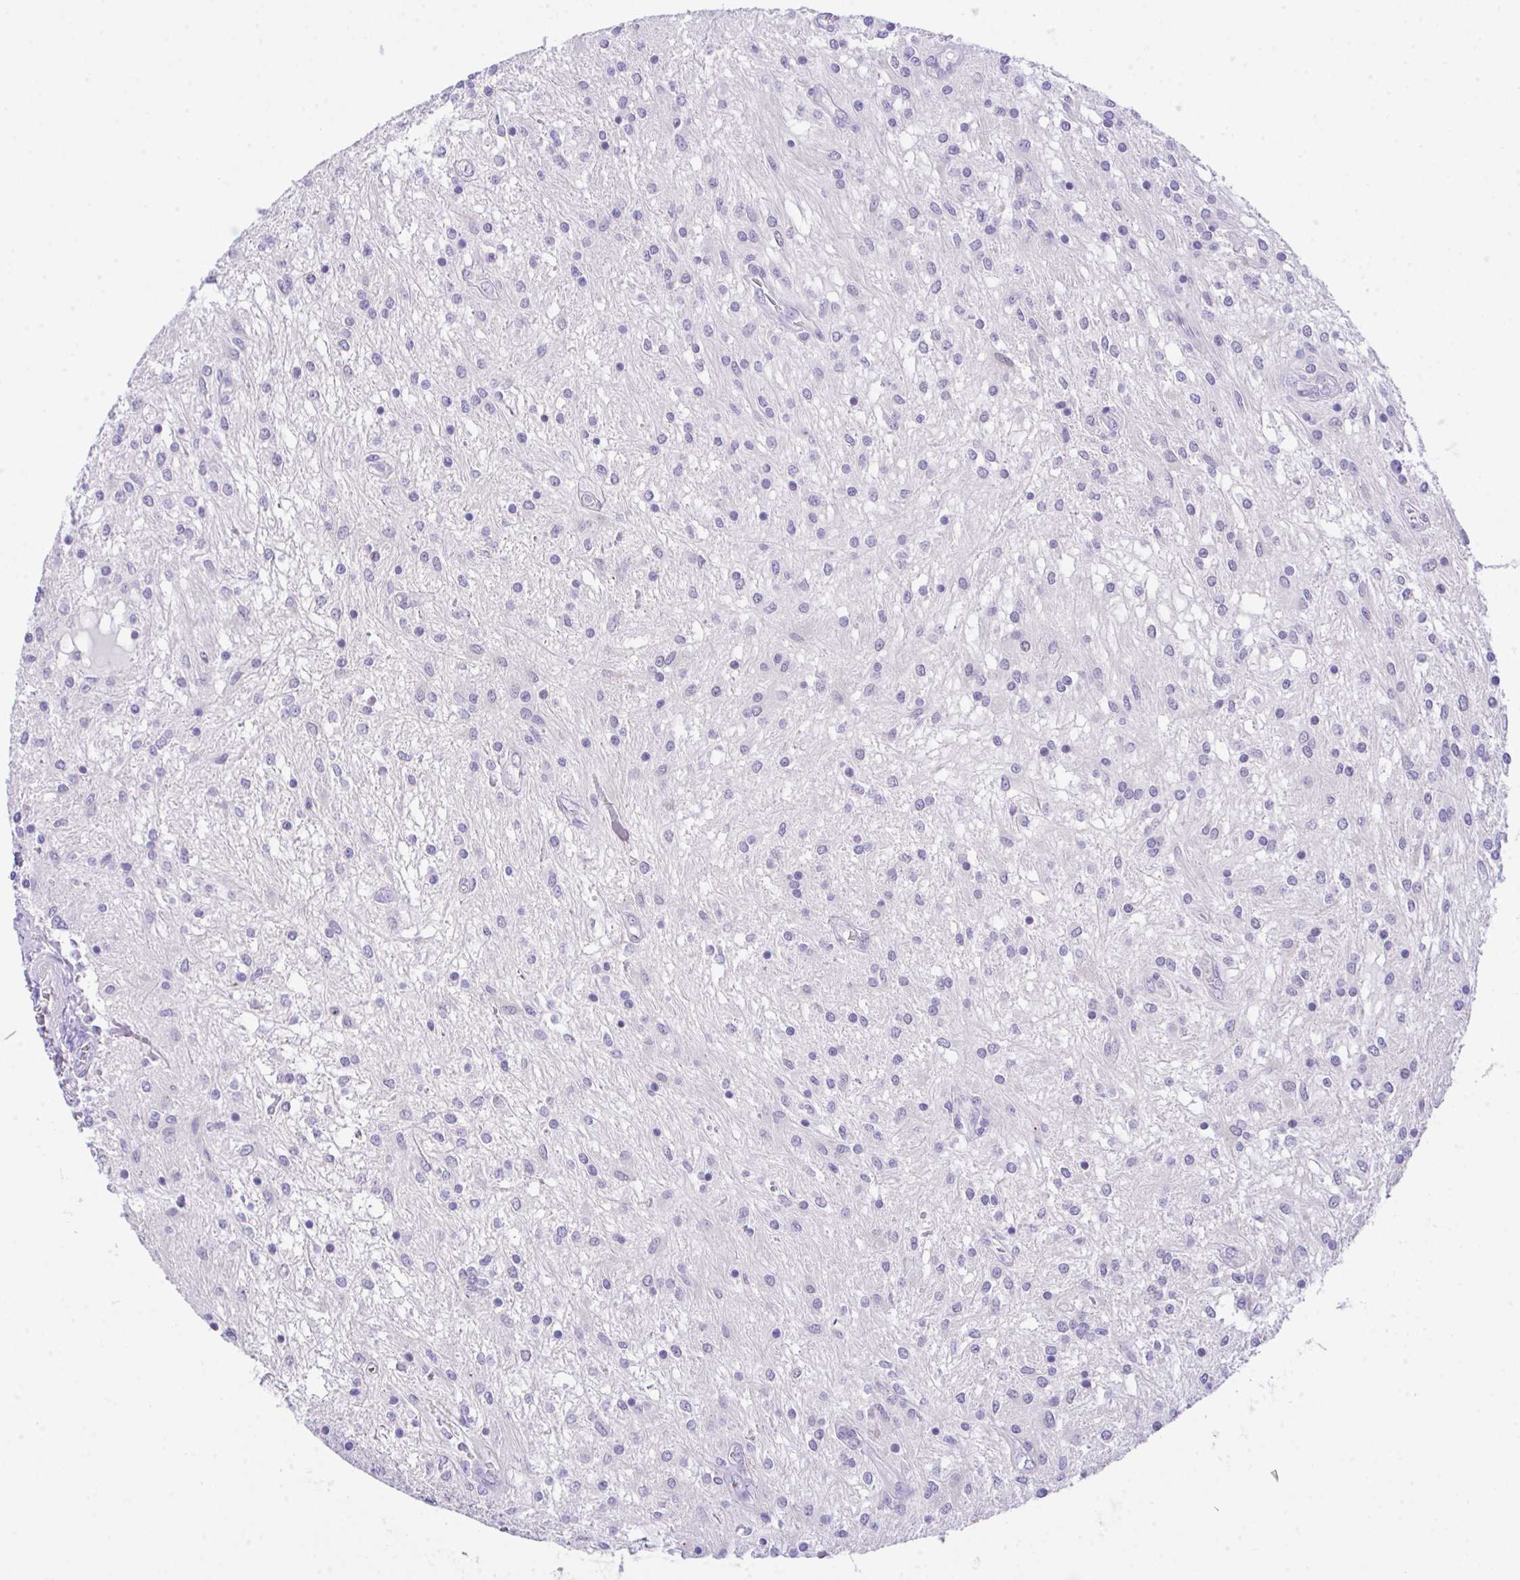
{"staining": {"intensity": "negative", "quantity": "none", "location": "none"}, "tissue": "glioma", "cell_type": "Tumor cells", "image_type": "cancer", "snomed": [{"axis": "morphology", "description": "Glioma, malignant, Low grade"}, {"axis": "topography", "description": "Cerebellum"}], "caption": "Immunohistochemistry of glioma shows no staining in tumor cells. The staining is performed using DAB brown chromogen with nuclei counter-stained in using hematoxylin.", "gene": "HOXB4", "patient": {"sex": "female", "age": 14}}